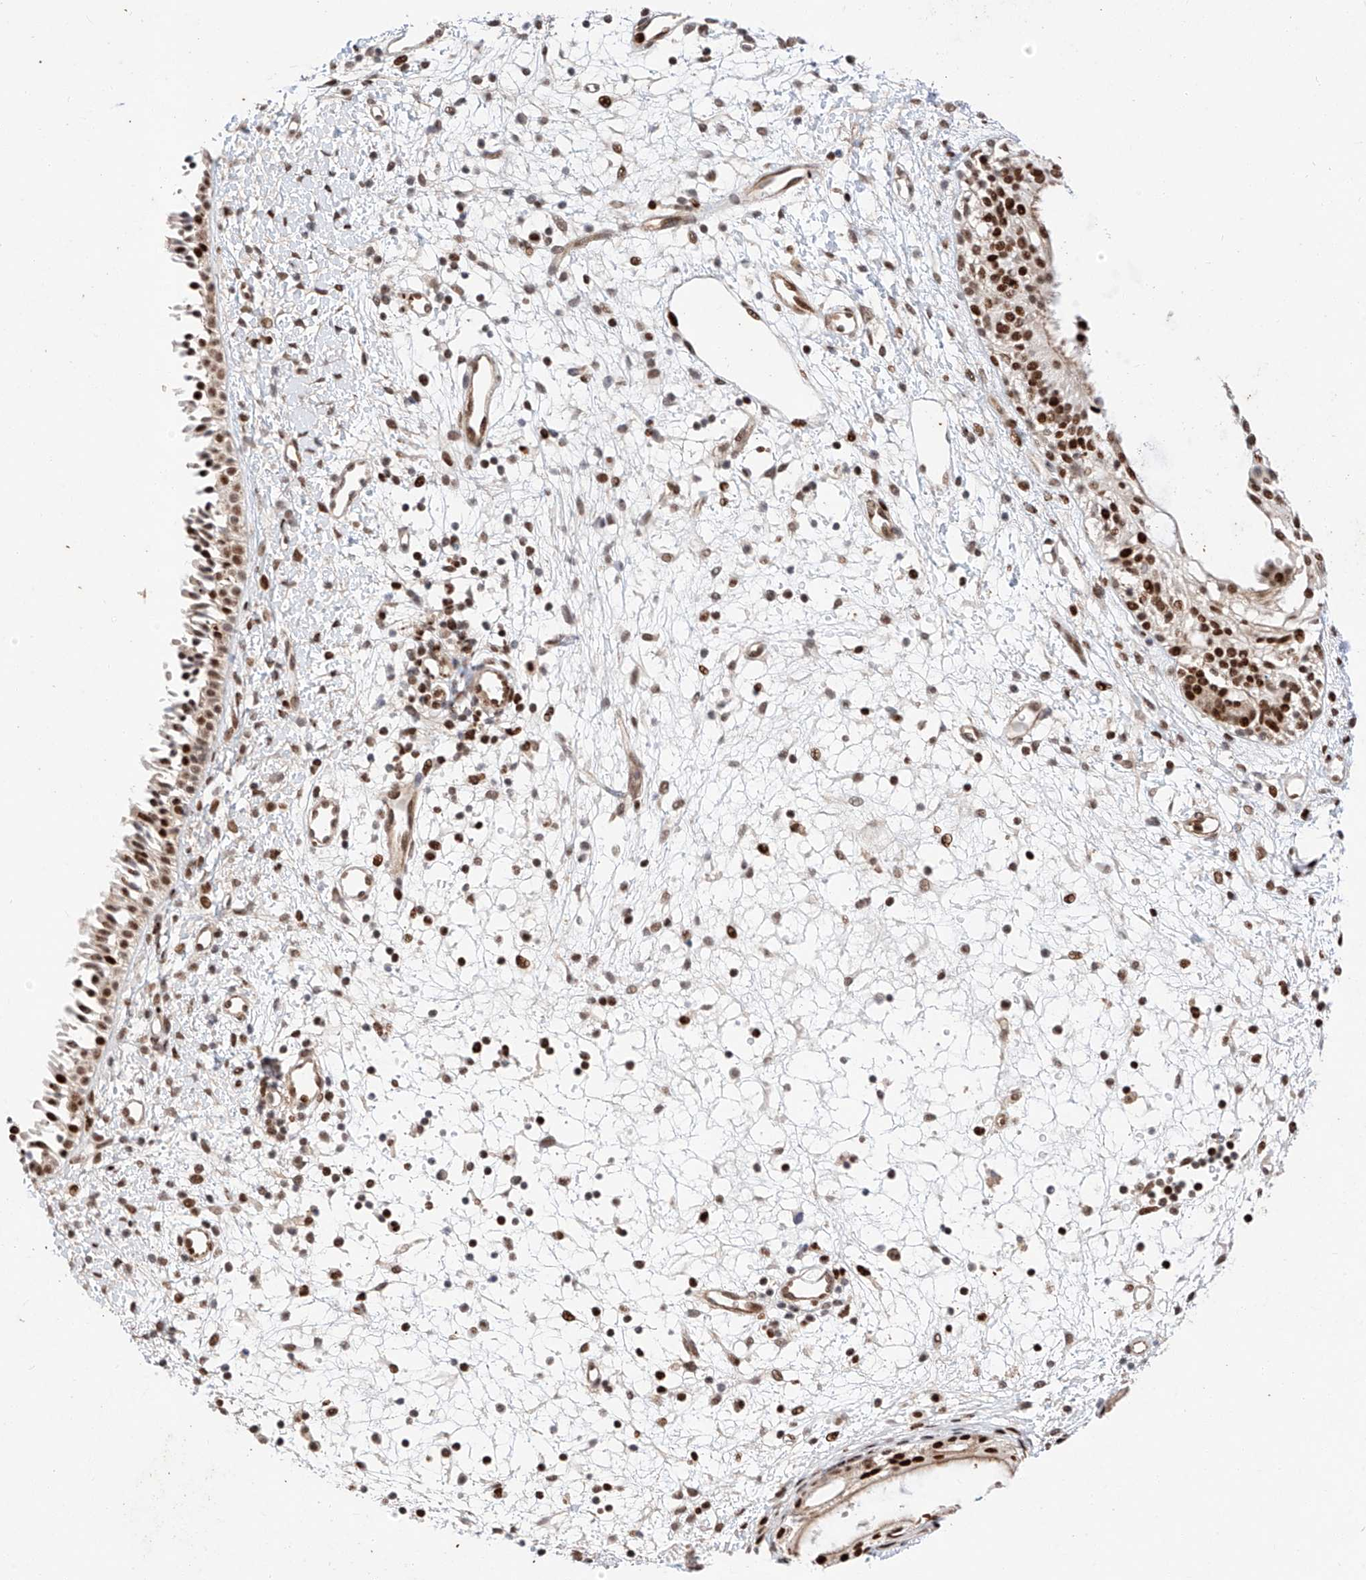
{"staining": {"intensity": "strong", "quantity": ">75%", "location": "nuclear"}, "tissue": "nasopharynx", "cell_type": "Respiratory epithelial cells", "image_type": "normal", "snomed": [{"axis": "morphology", "description": "Normal tissue, NOS"}, {"axis": "topography", "description": "Nasopharynx"}], "caption": "Strong nuclear expression for a protein is appreciated in approximately >75% of respiratory epithelial cells of unremarkable nasopharynx using immunohistochemistry.", "gene": "HDAC9", "patient": {"sex": "male", "age": 22}}